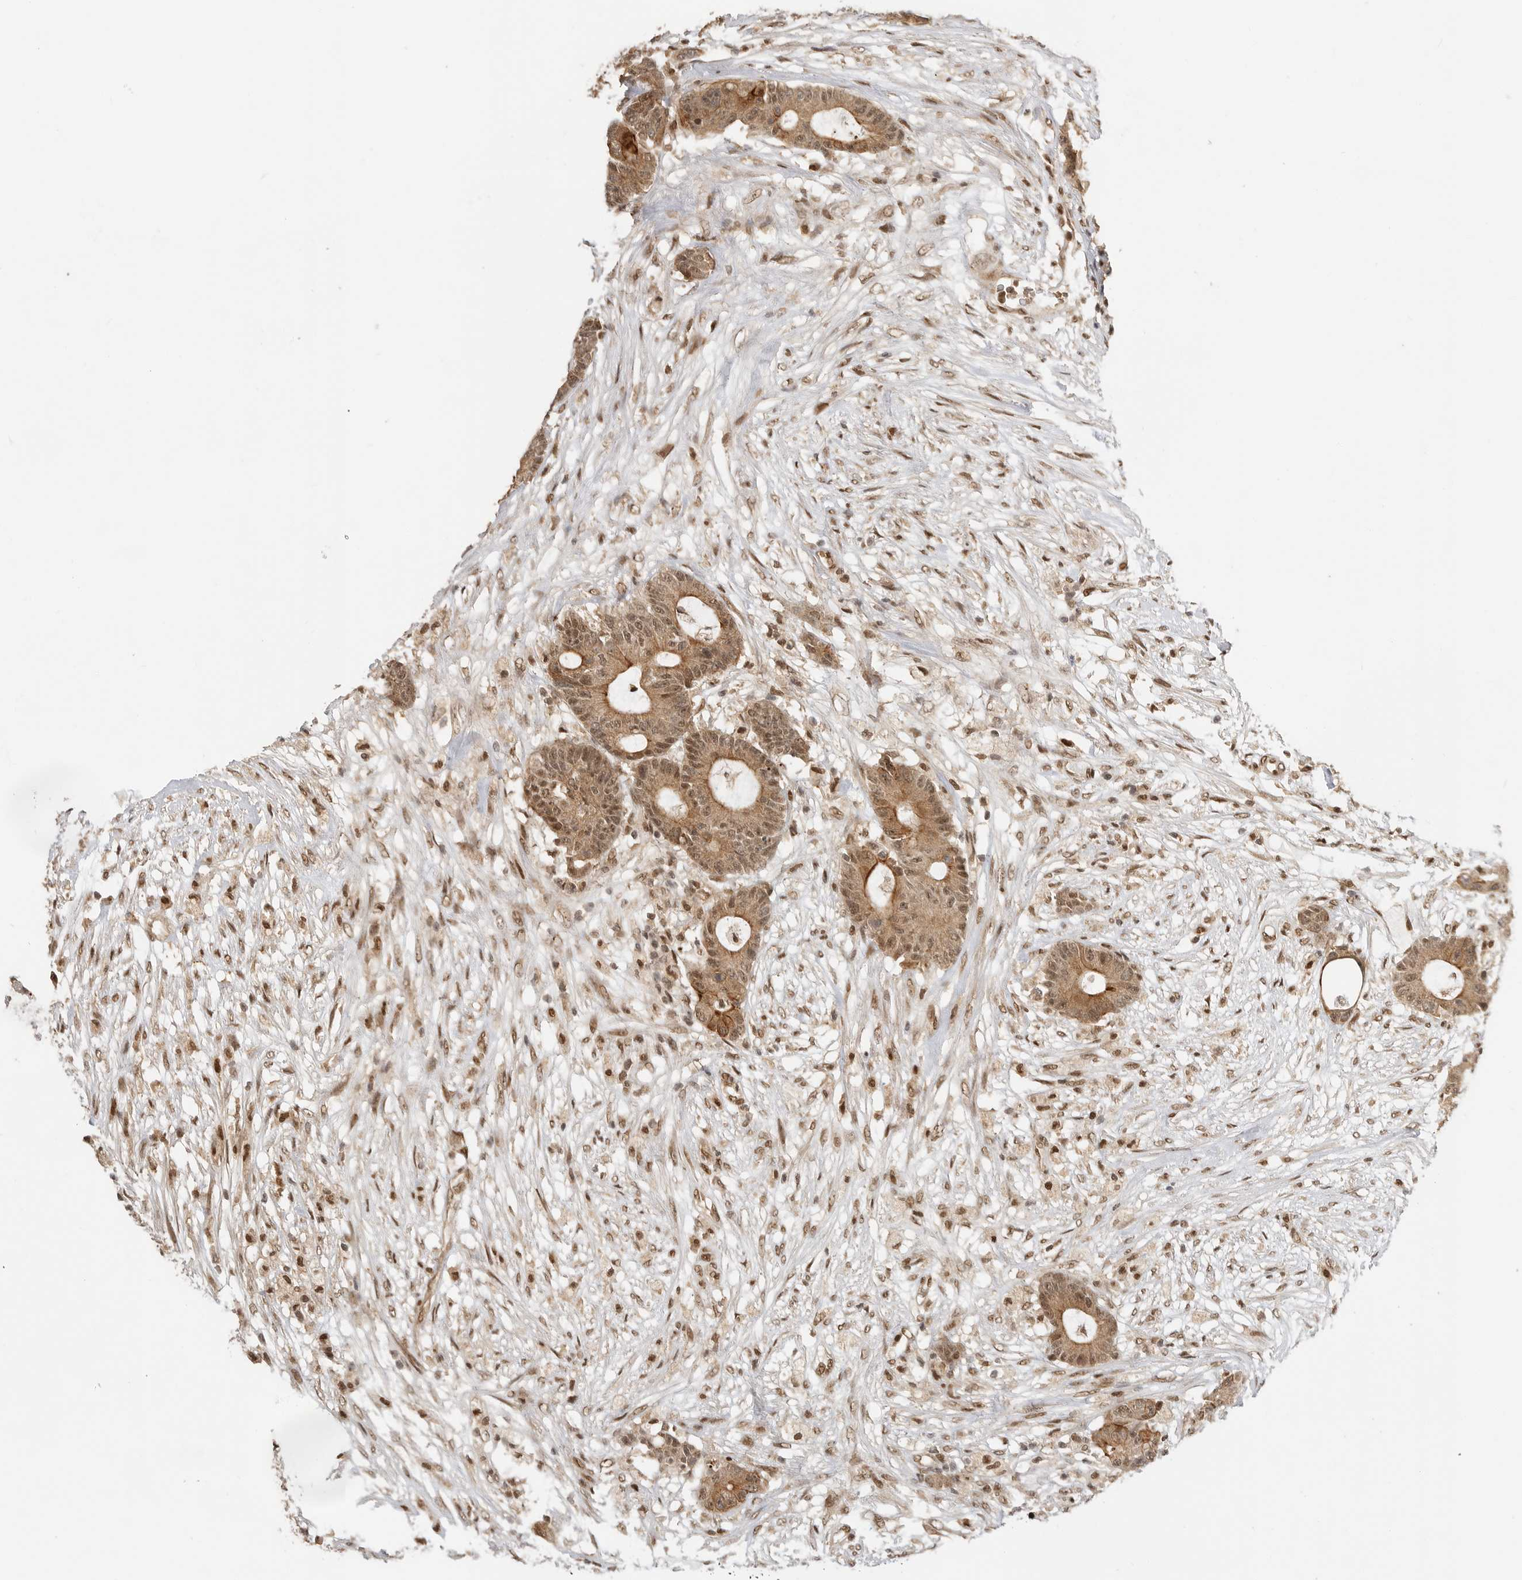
{"staining": {"intensity": "moderate", "quantity": ">75%", "location": "cytoplasmic/membranous,nuclear"}, "tissue": "colorectal cancer", "cell_type": "Tumor cells", "image_type": "cancer", "snomed": [{"axis": "morphology", "description": "Adenocarcinoma, NOS"}, {"axis": "topography", "description": "Colon"}], "caption": "Immunohistochemical staining of colorectal adenocarcinoma demonstrates medium levels of moderate cytoplasmic/membranous and nuclear expression in about >75% of tumor cells.", "gene": "ALKAL1", "patient": {"sex": "female", "age": 84}}